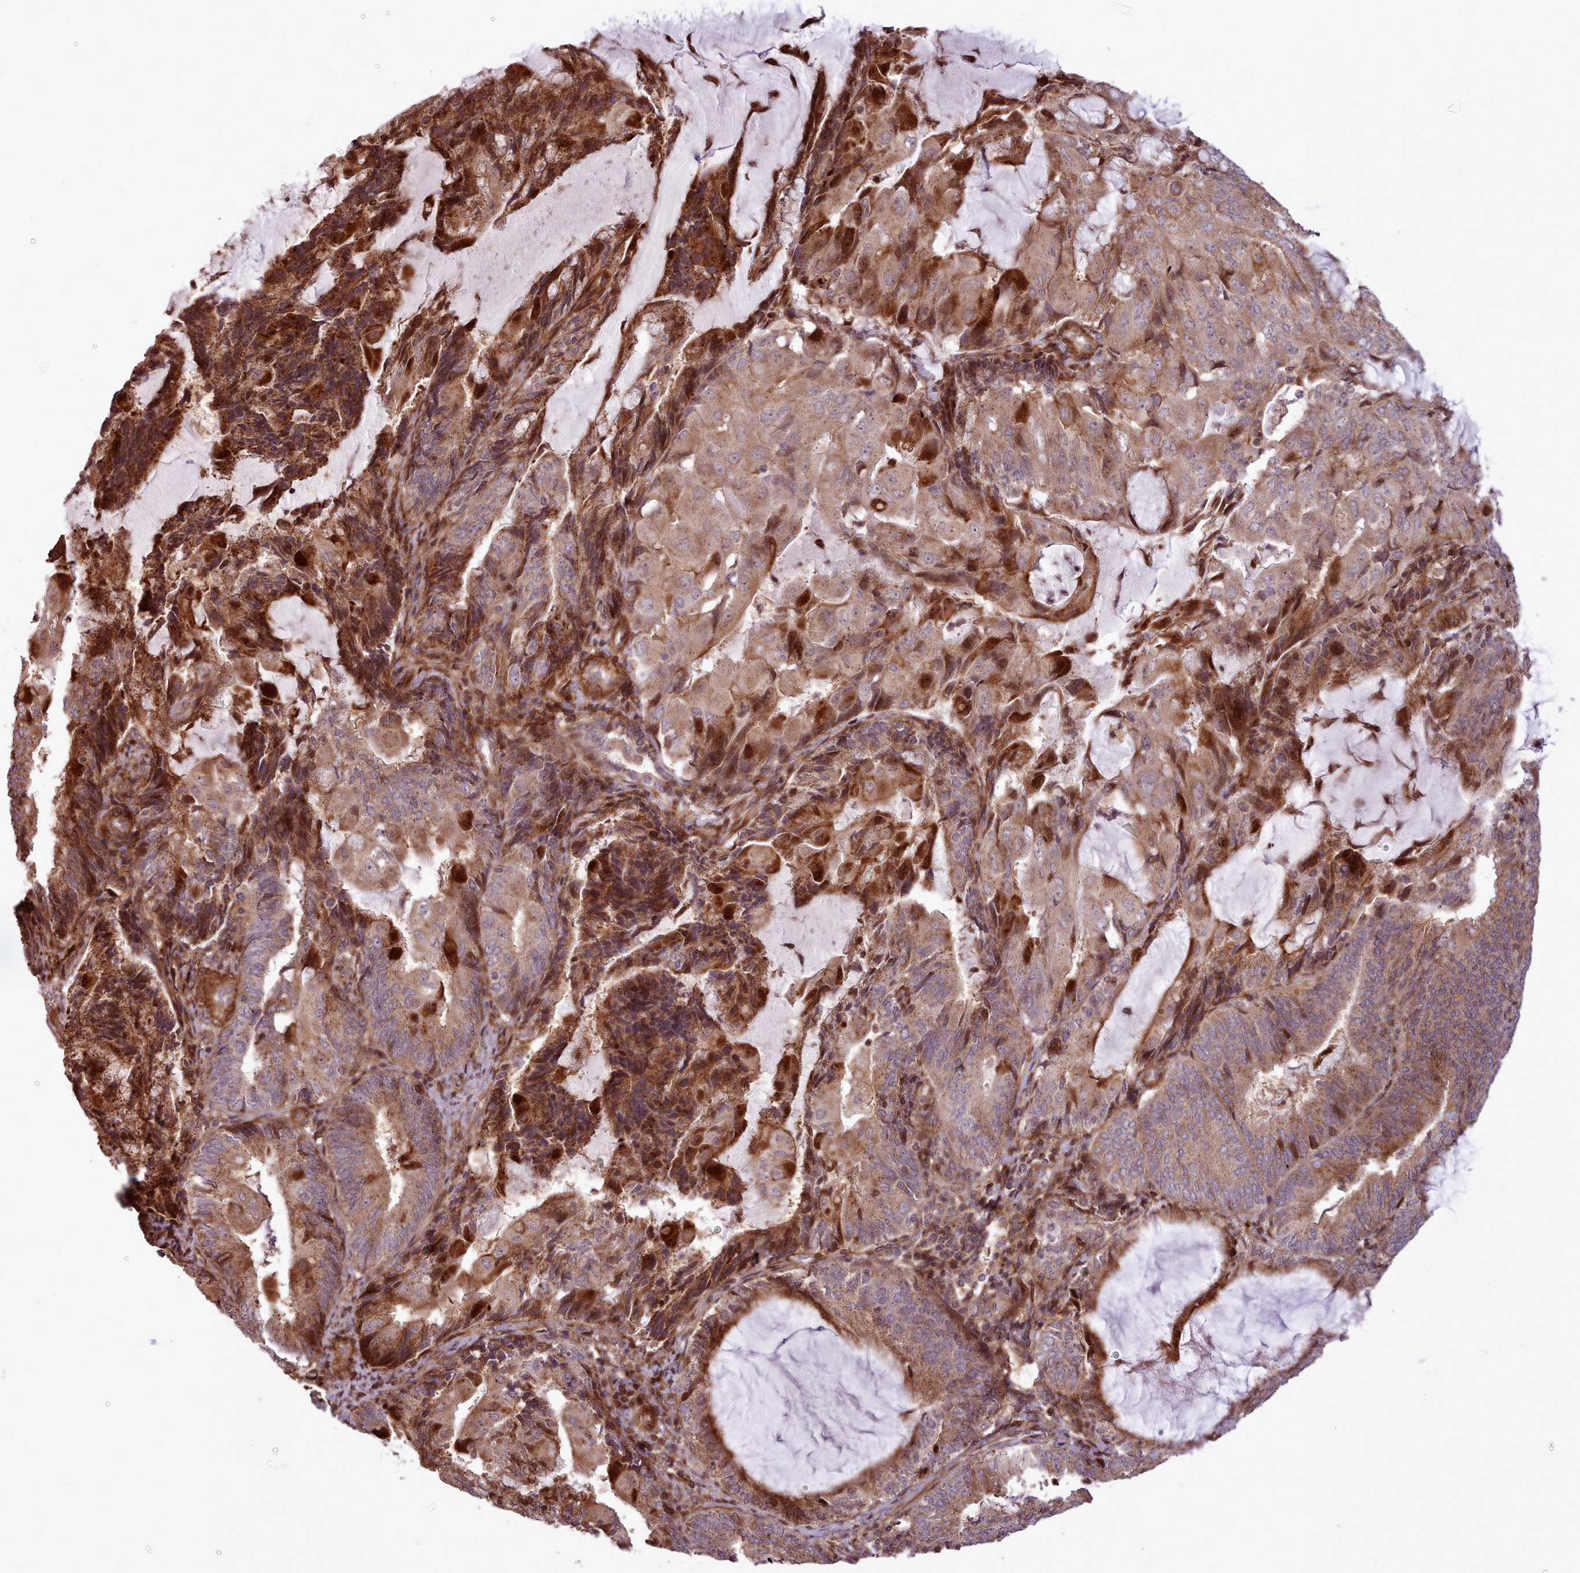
{"staining": {"intensity": "strong", "quantity": "25%-75%", "location": "cytoplasmic/membranous,nuclear"}, "tissue": "endometrial cancer", "cell_type": "Tumor cells", "image_type": "cancer", "snomed": [{"axis": "morphology", "description": "Adenocarcinoma, NOS"}, {"axis": "topography", "description": "Endometrium"}], "caption": "Brown immunohistochemical staining in endometrial adenocarcinoma demonstrates strong cytoplasmic/membranous and nuclear positivity in about 25%-75% of tumor cells.", "gene": "NLRP7", "patient": {"sex": "female", "age": 81}}